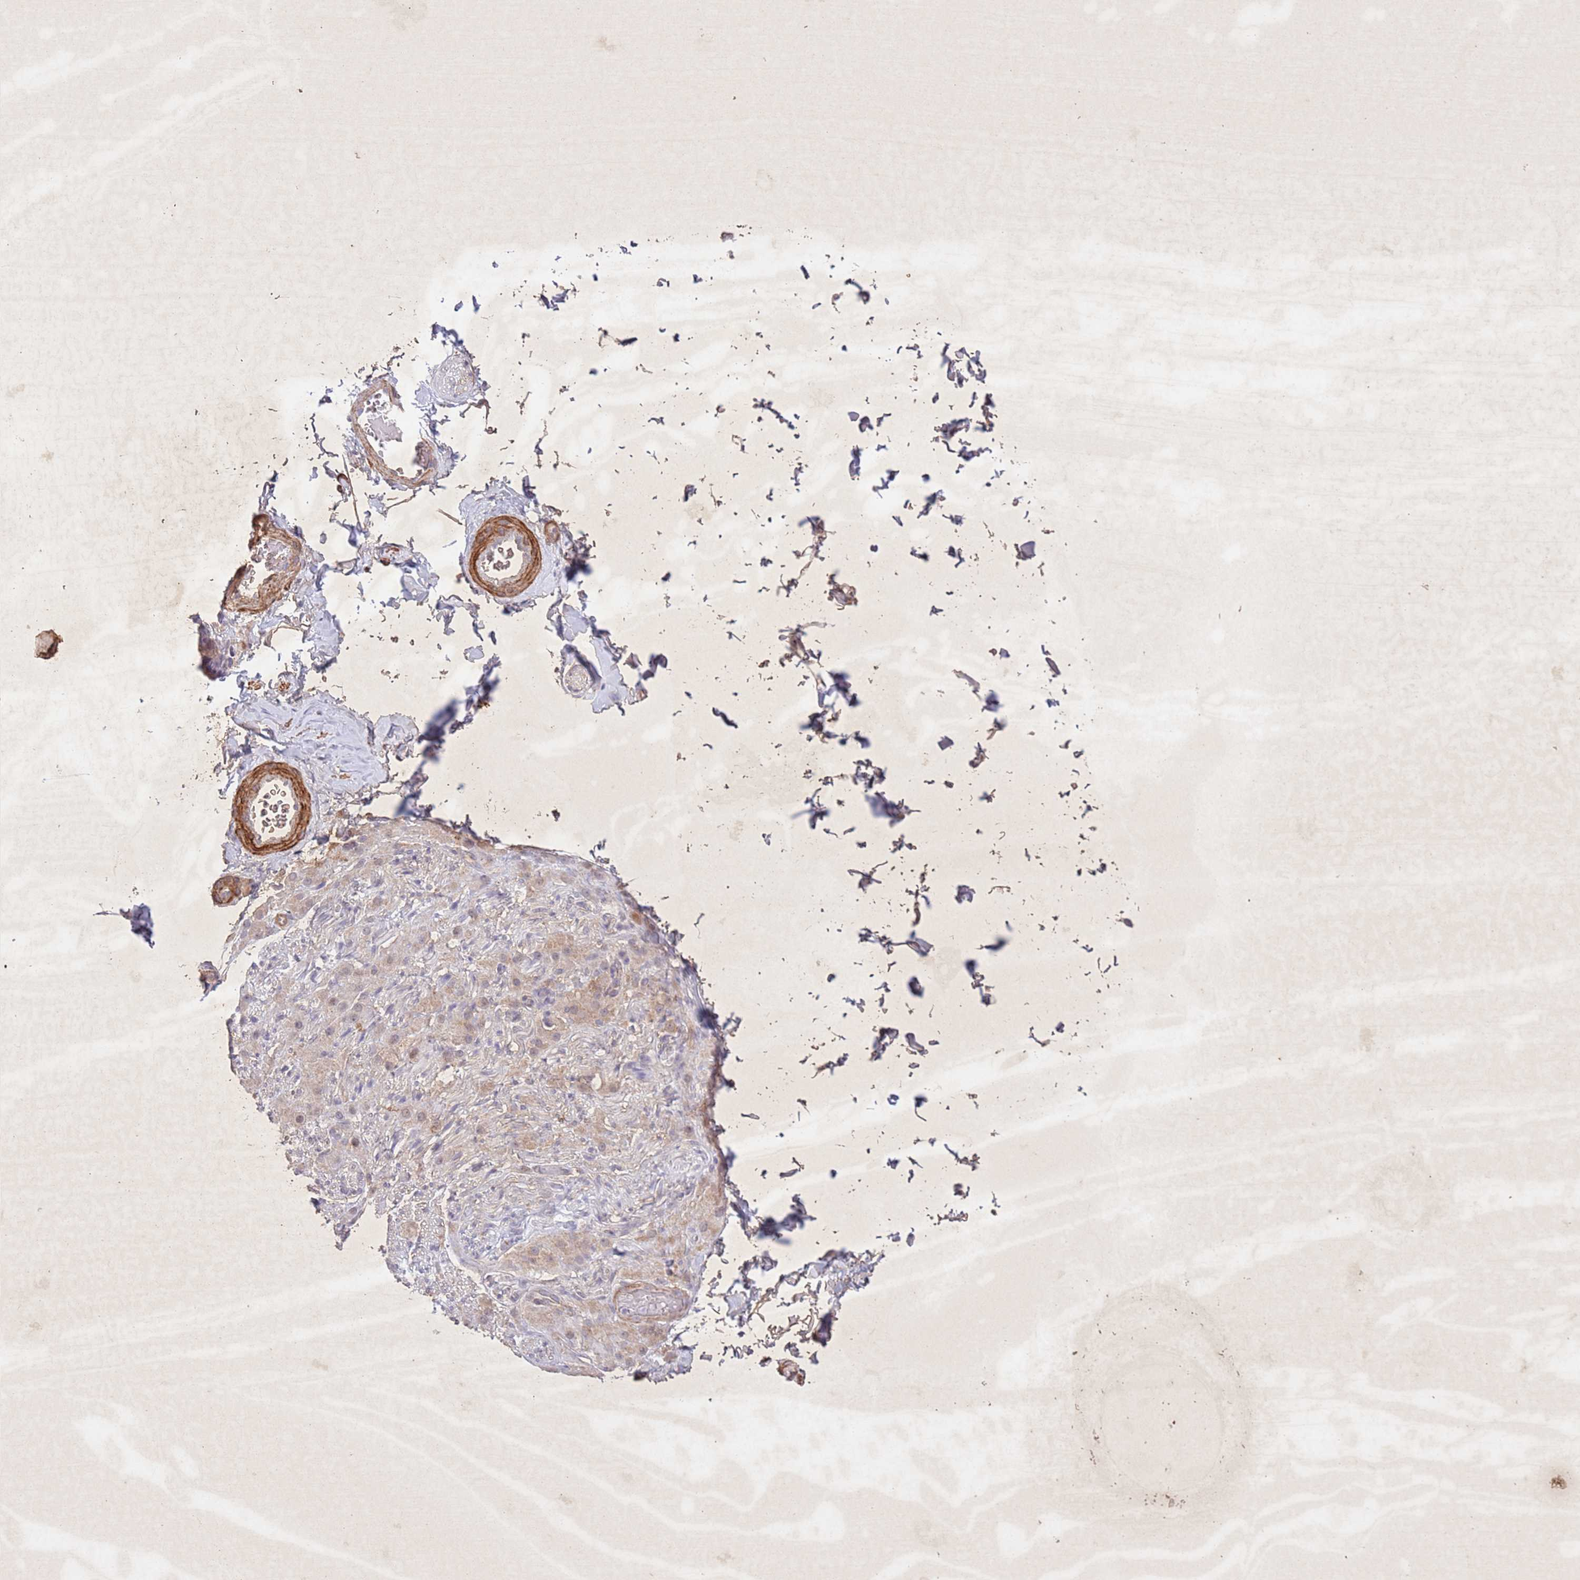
{"staining": {"intensity": "negative", "quantity": "none", "location": "none"}, "tissue": "adipose tissue", "cell_type": "Adipocytes", "image_type": "normal", "snomed": [{"axis": "morphology", "description": "Normal tissue, NOS"}, {"axis": "topography", "description": "Soft tissue"}, {"axis": "topography", "description": "Vascular tissue"}, {"axis": "topography", "description": "Peripheral nerve tissue"}], "caption": "Image shows no protein positivity in adipocytes of normal adipose tissue.", "gene": "CCNI", "patient": {"sex": "male", "age": 32}}